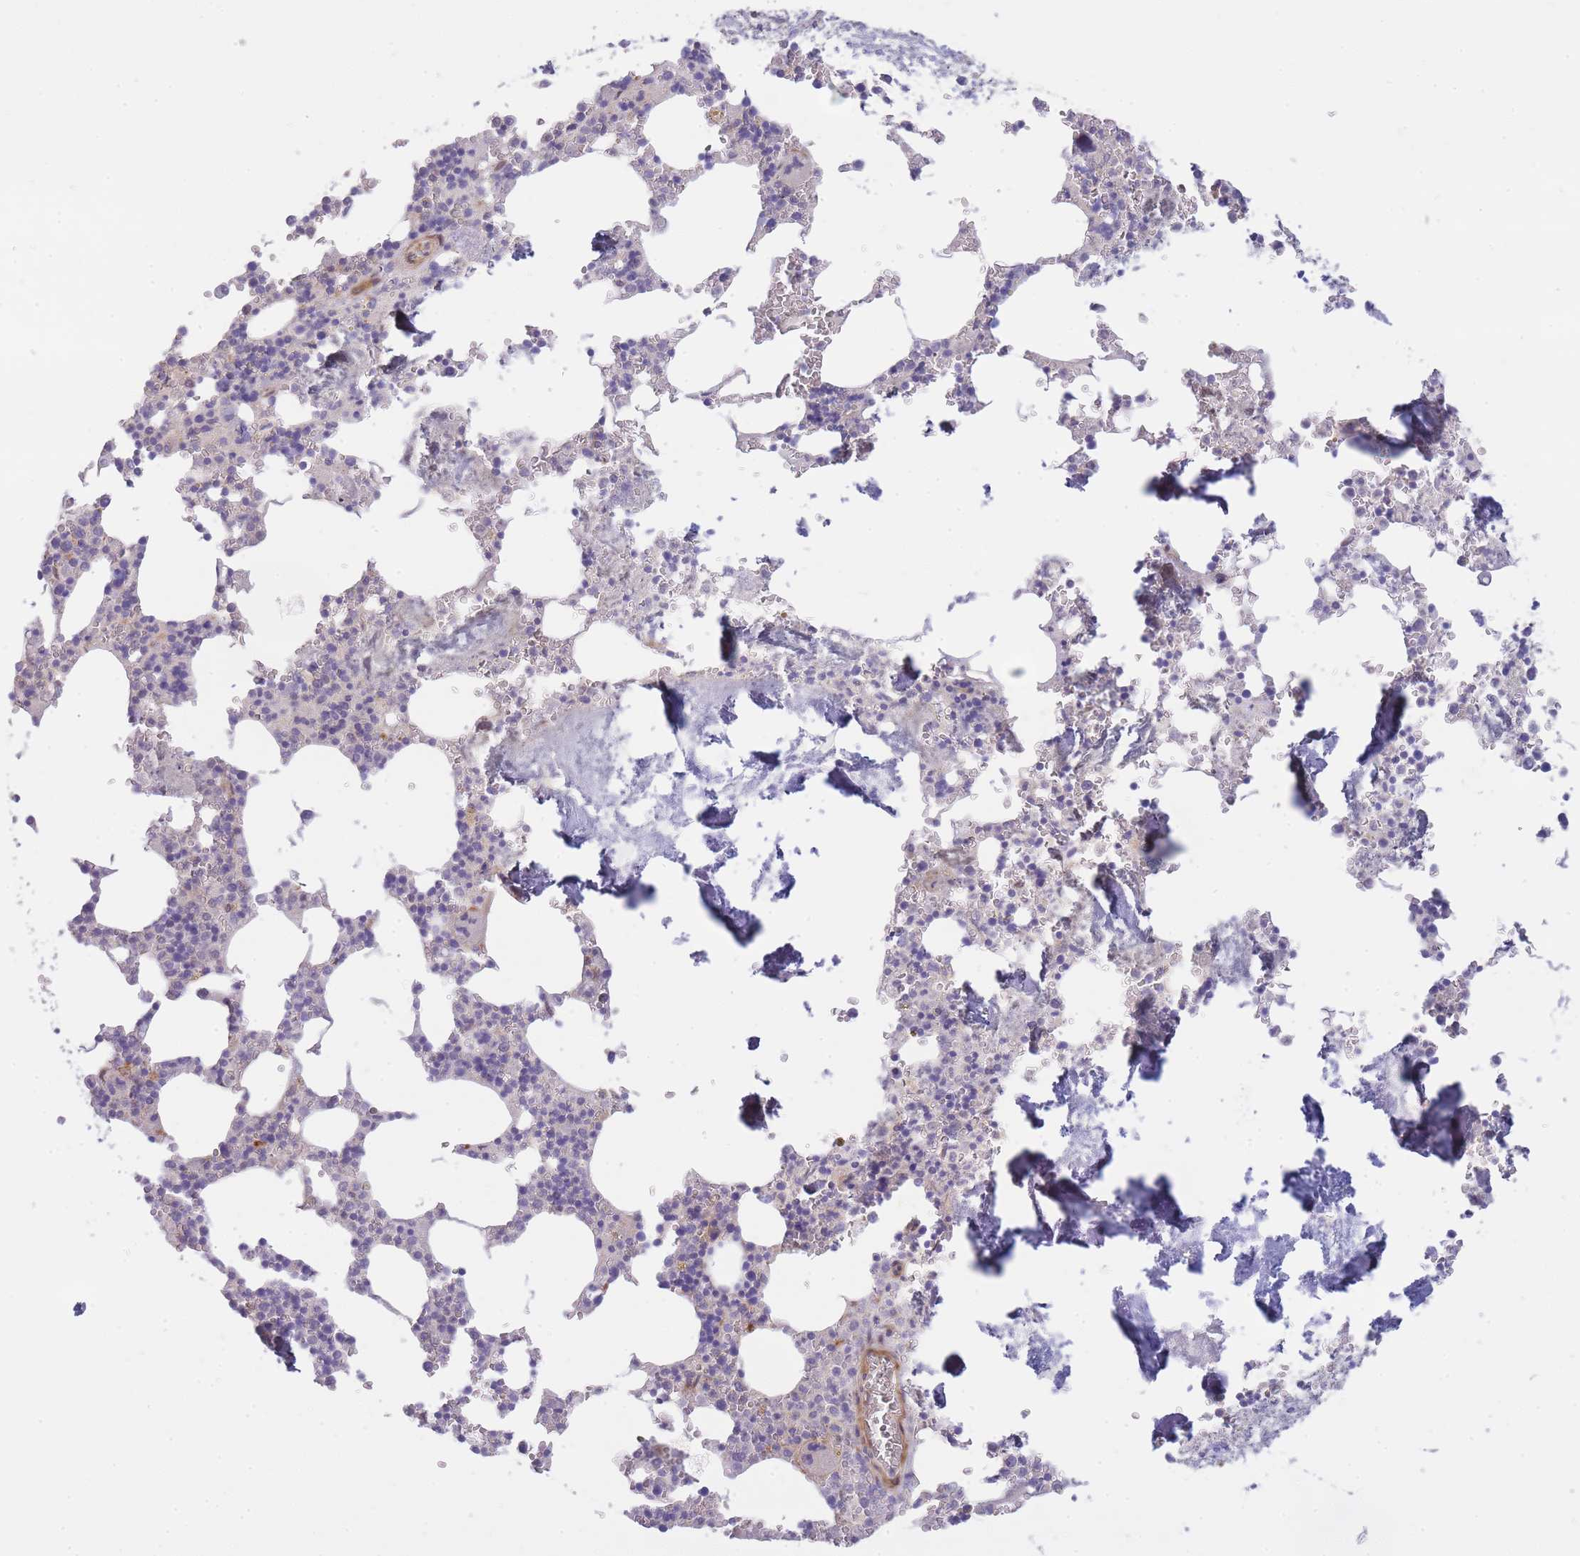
{"staining": {"intensity": "moderate", "quantity": "<25%", "location": "cytoplasmic/membranous"}, "tissue": "bone marrow", "cell_type": "Hematopoietic cells", "image_type": "normal", "snomed": [{"axis": "morphology", "description": "Normal tissue, NOS"}, {"axis": "topography", "description": "Bone marrow"}], "caption": "High-power microscopy captured an immunohistochemistry histopathology image of normal bone marrow, revealing moderate cytoplasmic/membranous staining in approximately <25% of hematopoietic cells.", "gene": "ATP5MC2", "patient": {"sex": "male", "age": 54}}